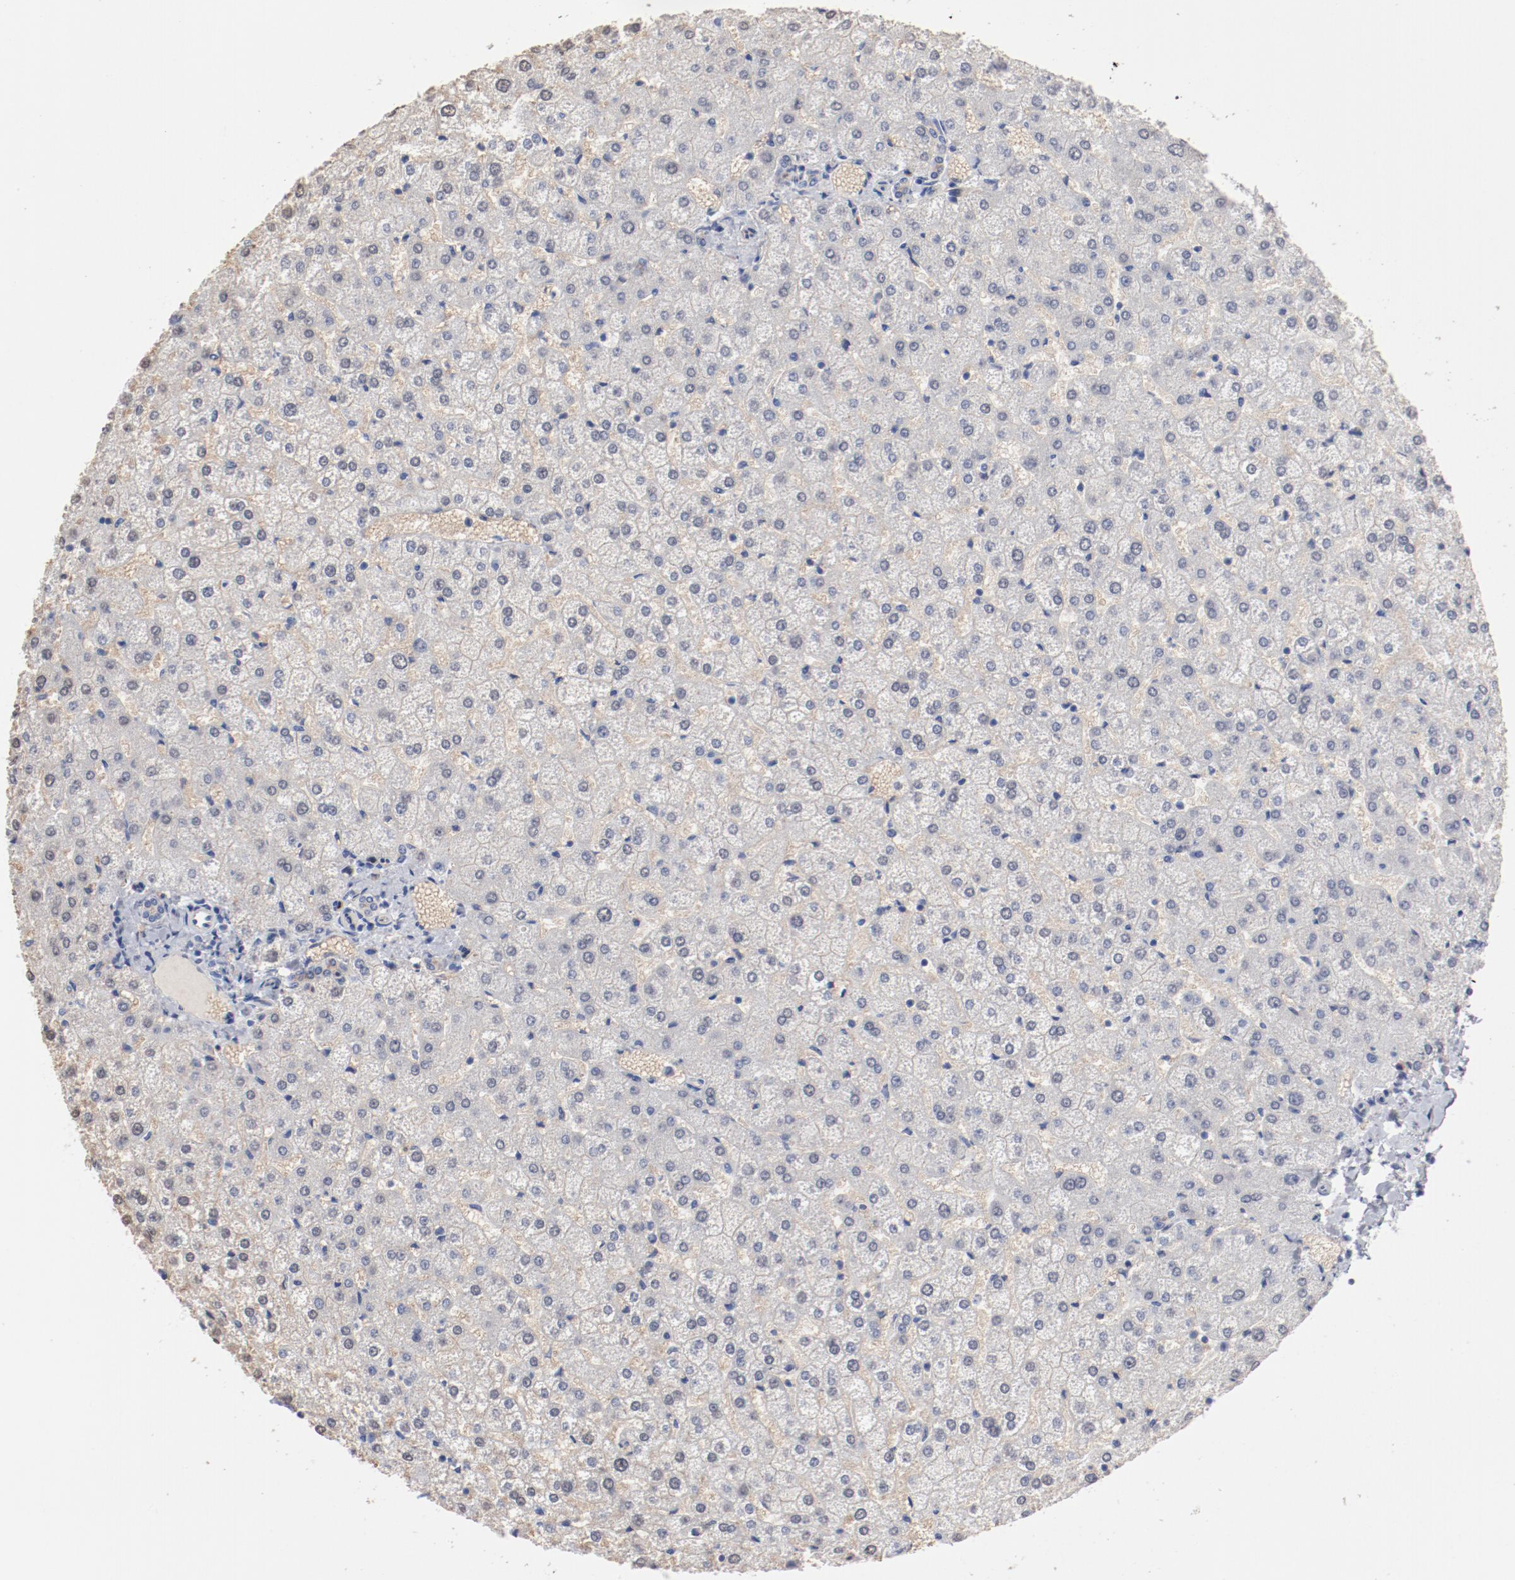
{"staining": {"intensity": "negative", "quantity": "none", "location": "none"}, "tissue": "liver", "cell_type": "Cholangiocytes", "image_type": "normal", "snomed": [{"axis": "morphology", "description": "Normal tissue, NOS"}, {"axis": "topography", "description": "Liver"}], "caption": "Immunohistochemistry of normal human liver shows no expression in cholangiocytes.", "gene": "SHANK3", "patient": {"sex": "female", "age": 32}}